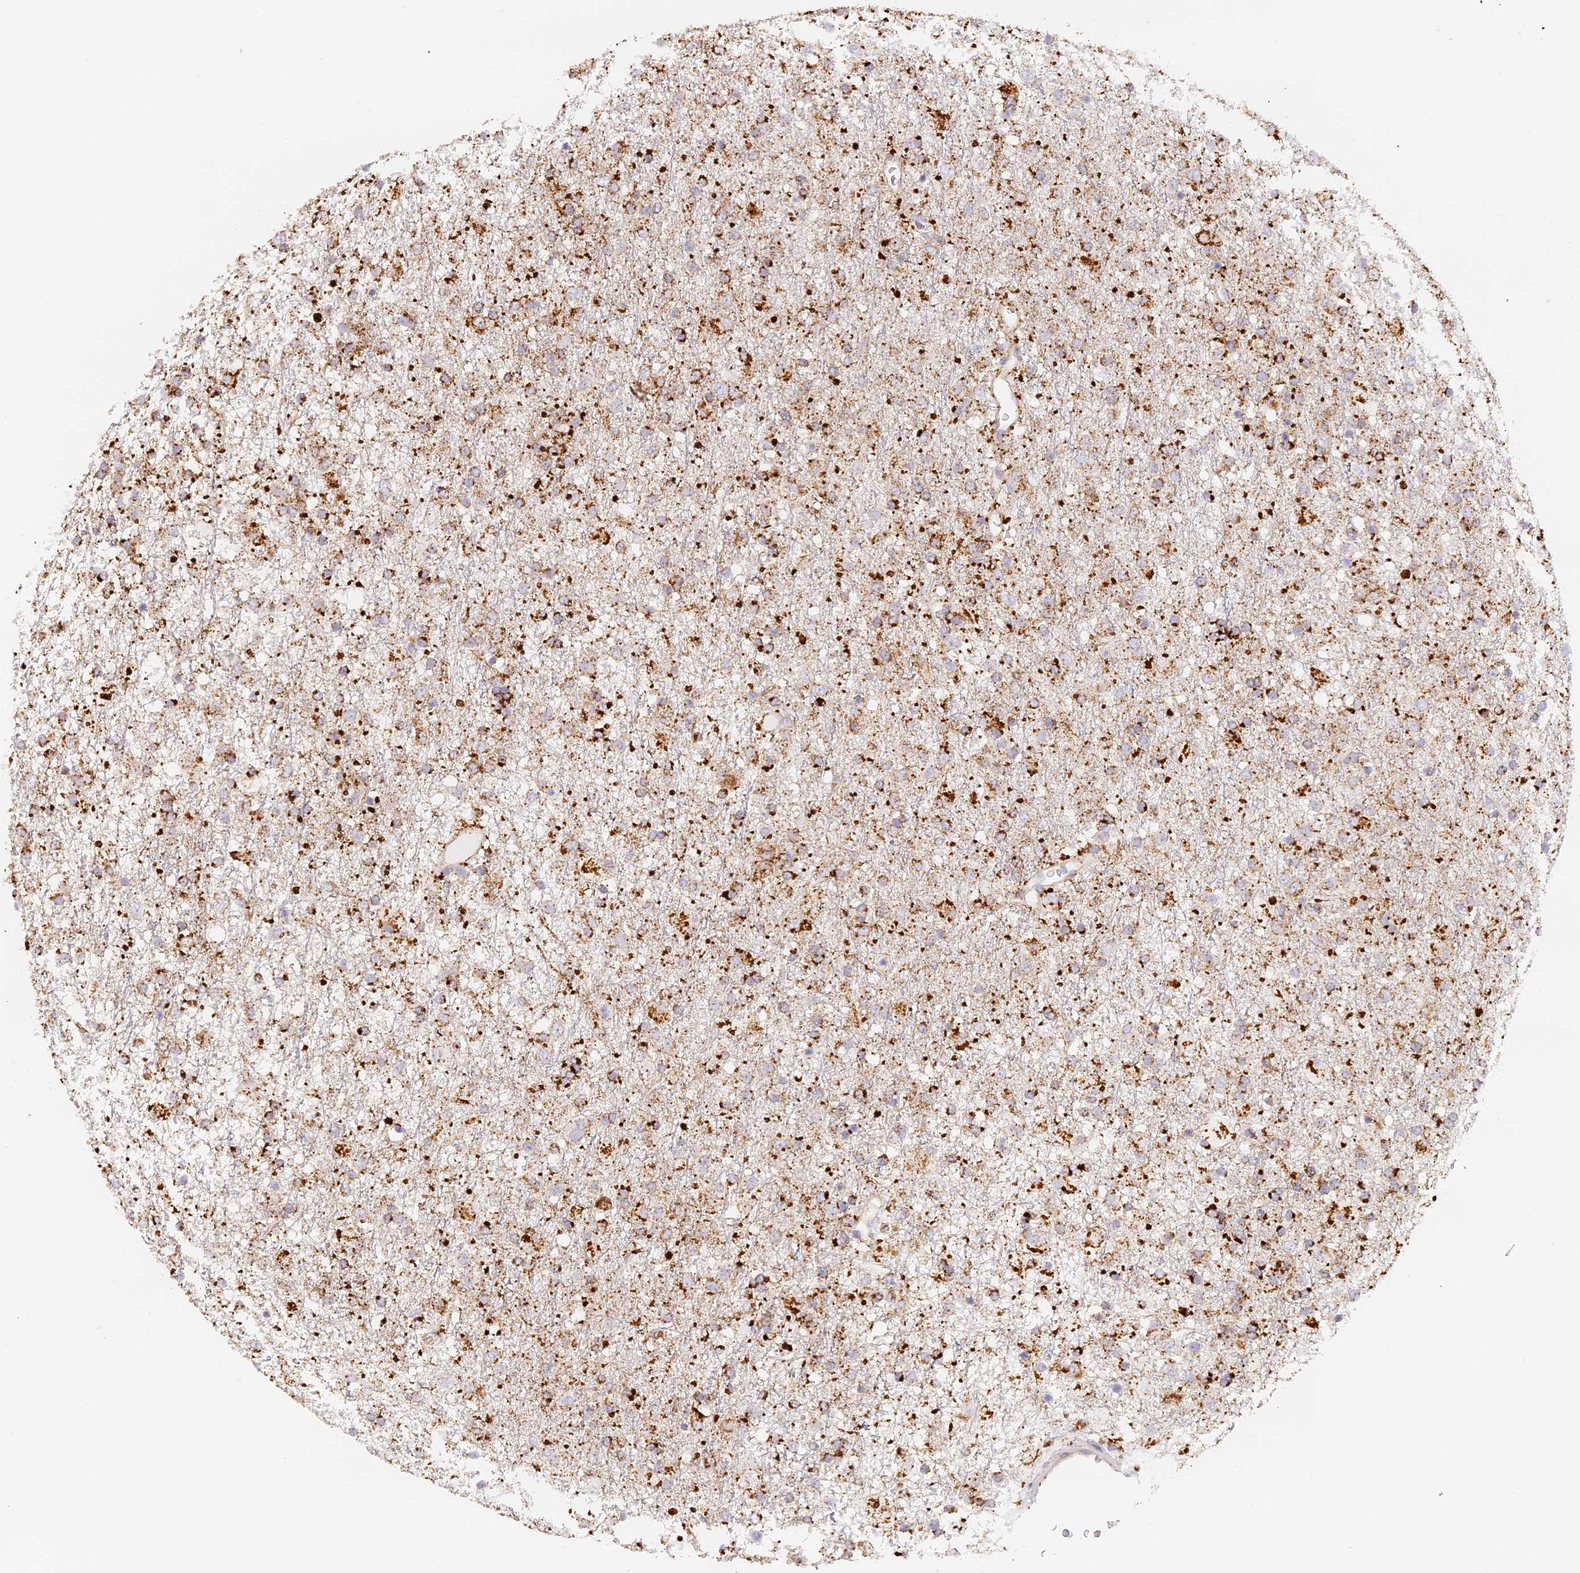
{"staining": {"intensity": "moderate", "quantity": ">75%", "location": "cytoplasmic/membranous"}, "tissue": "glioma", "cell_type": "Tumor cells", "image_type": "cancer", "snomed": [{"axis": "morphology", "description": "Glioma, malignant, Low grade"}, {"axis": "topography", "description": "Brain"}], "caption": "An IHC photomicrograph of neoplastic tissue is shown. Protein staining in brown shows moderate cytoplasmic/membranous positivity in malignant glioma (low-grade) within tumor cells.", "gene": "LAMP2", "patient": {"sex": "male", "age": 65}}